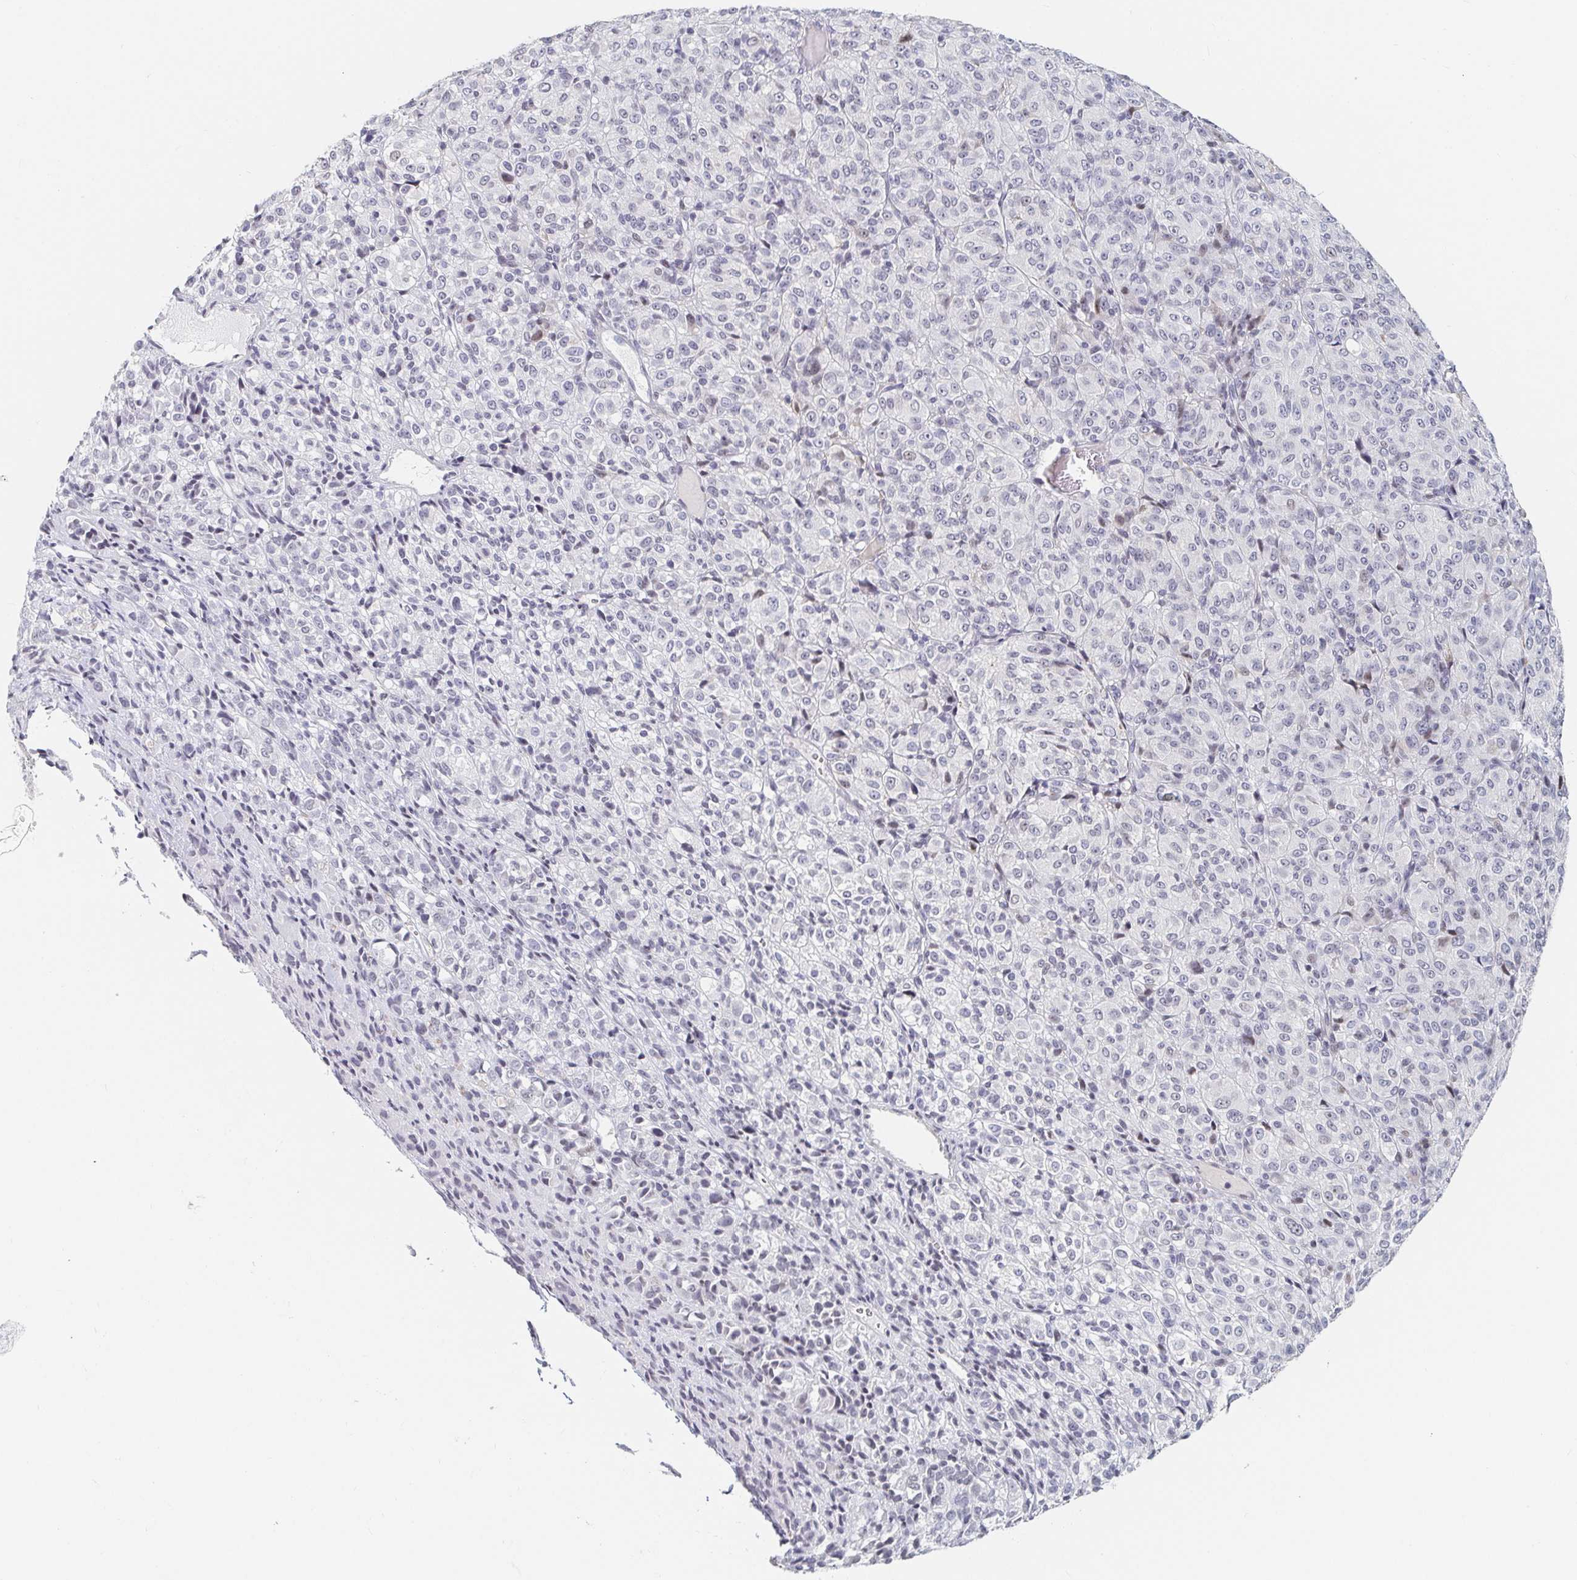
{"staining": {"intensity": "negative", "quantity": "none", "location": "none"}, "tissue": "melanoma", "cell_type": "Tumor cells", "image_type": "cancer", "snomed": [{"axis": "morphology", "description": "Malignant melanoma, Metastatic site"}, {"axis": "topography", "description": "Brain"}], "caption": "The photomicrograph shows no staining of tumor cells in malignant melanoma (metastatic site).", "gene": "NME9", "patient": {"sex": "female", "age": 56}}